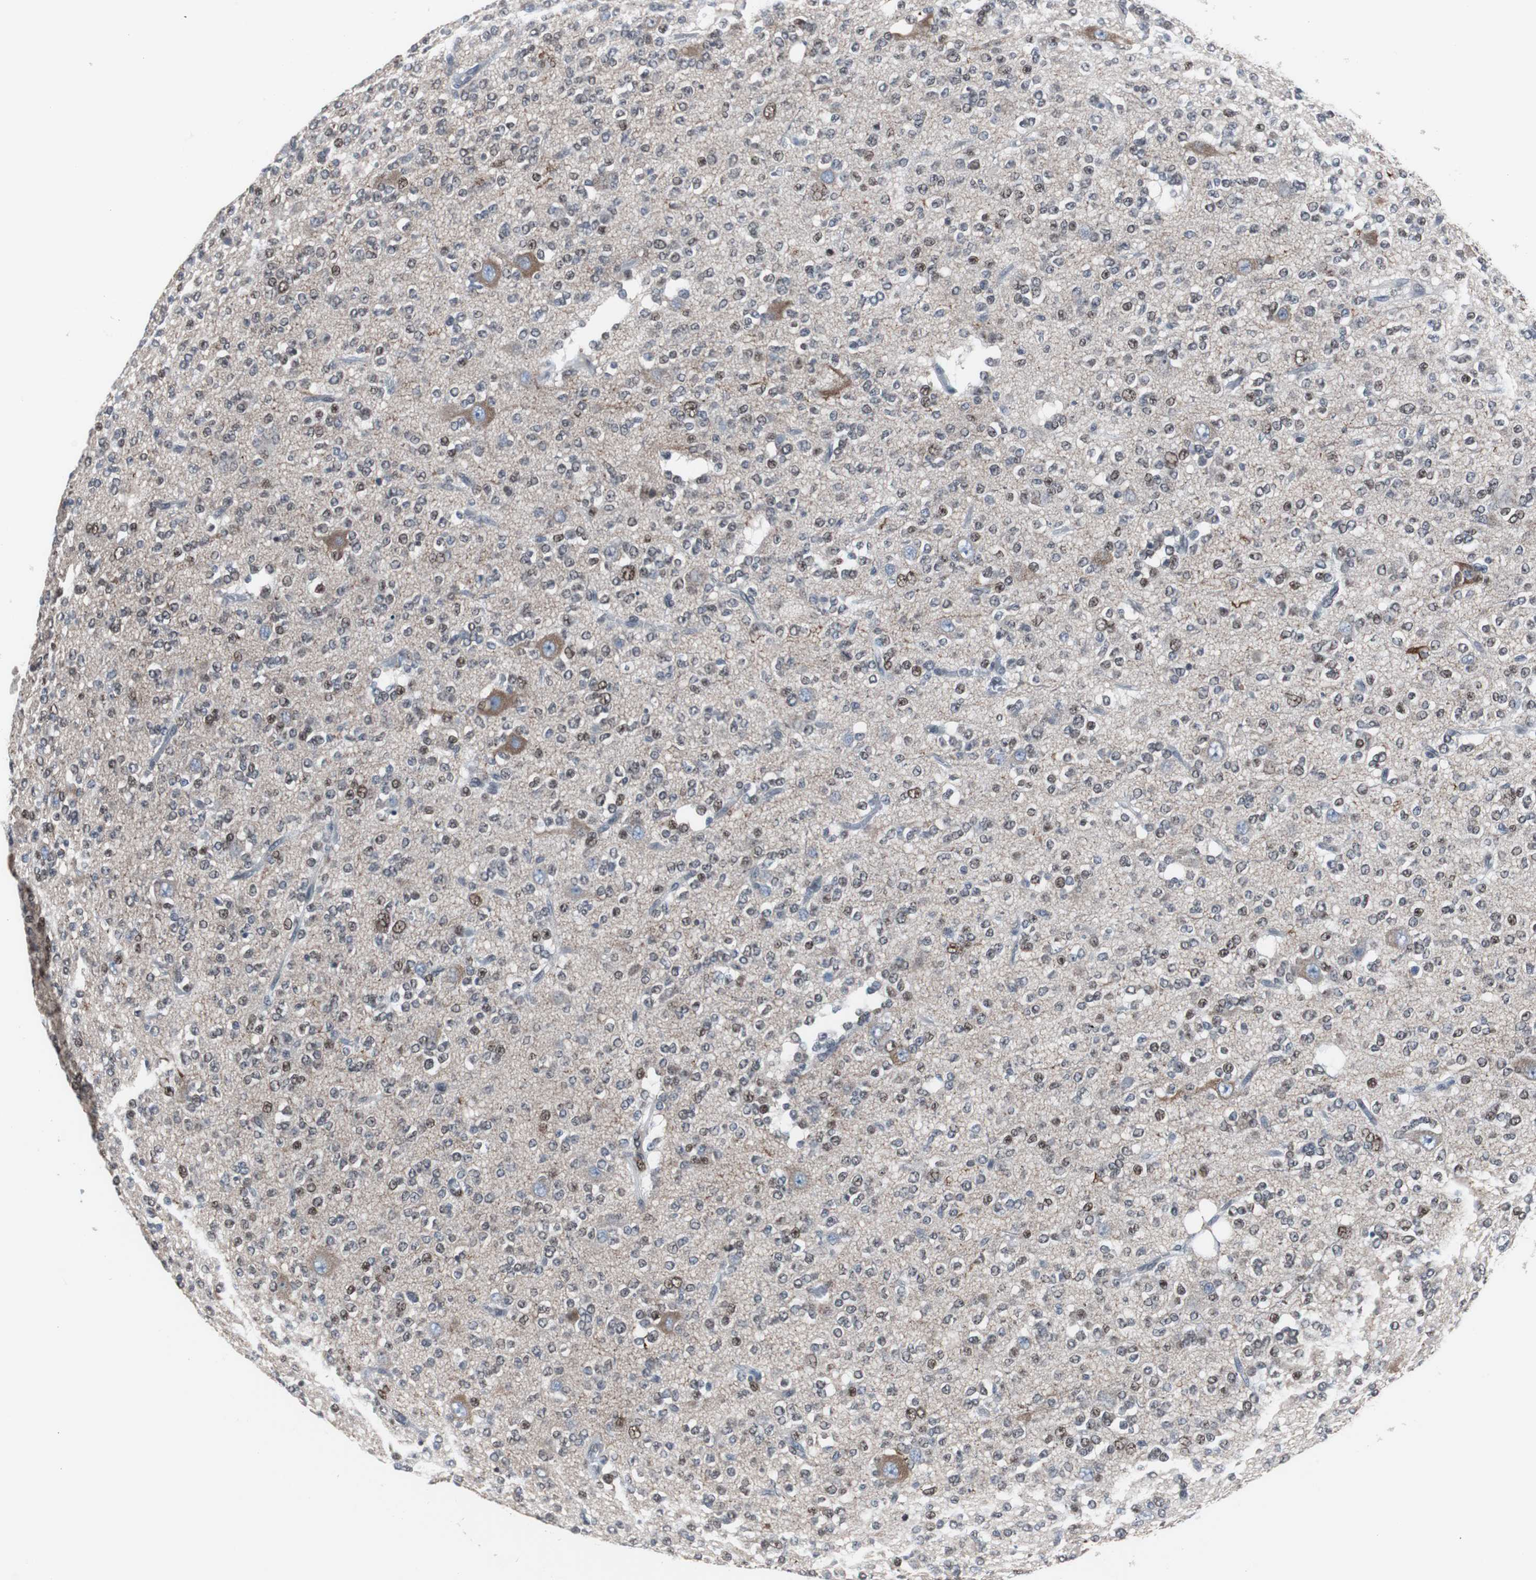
{"staining": {"intensity": "moderate", "quantity": "25%-75%", "location": "nuclear"}, "tissue": "glioma", "cell_type": "Tumor cells", "image_type": "cancer", "snomed": [{"axis": "morphology", "description": "Glioma, malignant, Low grade"}, {"axis": "topography", "description": "Brain"}], "caption": "Glioma was stained to show a protein in brown. There is medium levels of moderate nuclear positivity in about 25%-75% of tumor cells. (DAB (3,3'-diaminobenzidine) IHC with brightfield microscopy, high magnification).", "gene": "ZHX2", "patient": {"sex": "male", "age": 38}}